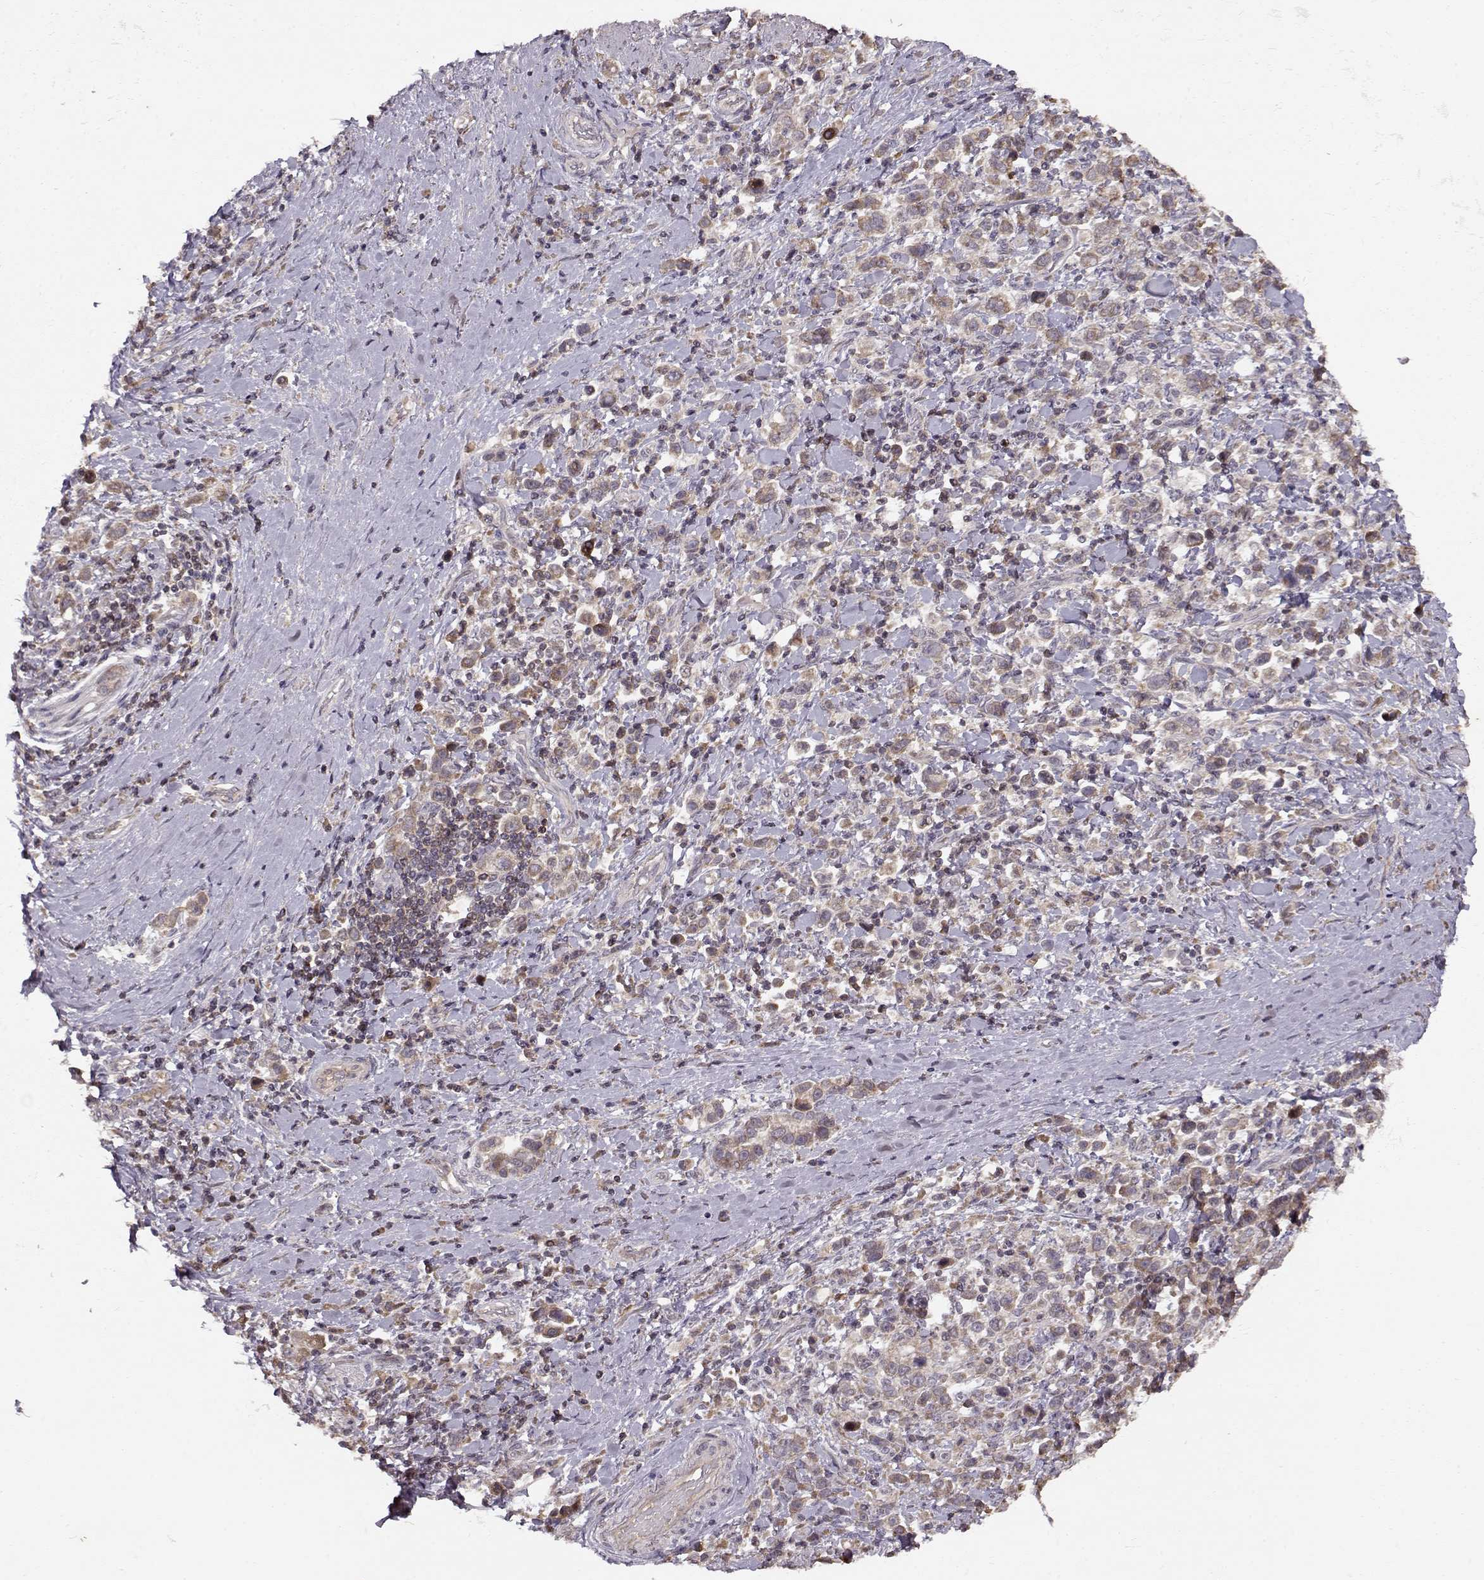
{"staining": {"intensity": "moderate", "quantity": ">75%", "location": "cytoplasmic/membranous"}, "tissue": "stomach cancer", "cell_type": "Tumor cells", "image_type": "cancer", "snomed": [{"axis": "morphology", "description": "Adenocarcinoma, NOS"}, {"axis": "topography", "description": "Stomach"}], "caption": "Immunohistochemistry (DAB (3,3'-diaminobenzidine)) staining of human stomach cancer (adenocarcinoma) displays moderate cytoplasmic/membranous protein positivity in approximately >75% of tumor cells. The staining was performed using DAB to visualize the protein expression in brown, while the nuclei were stained in blue with hematoxylin (Magnification: 20x).", "gene": "CMTM3", "patient": {"sex": "male", "age": 93}}